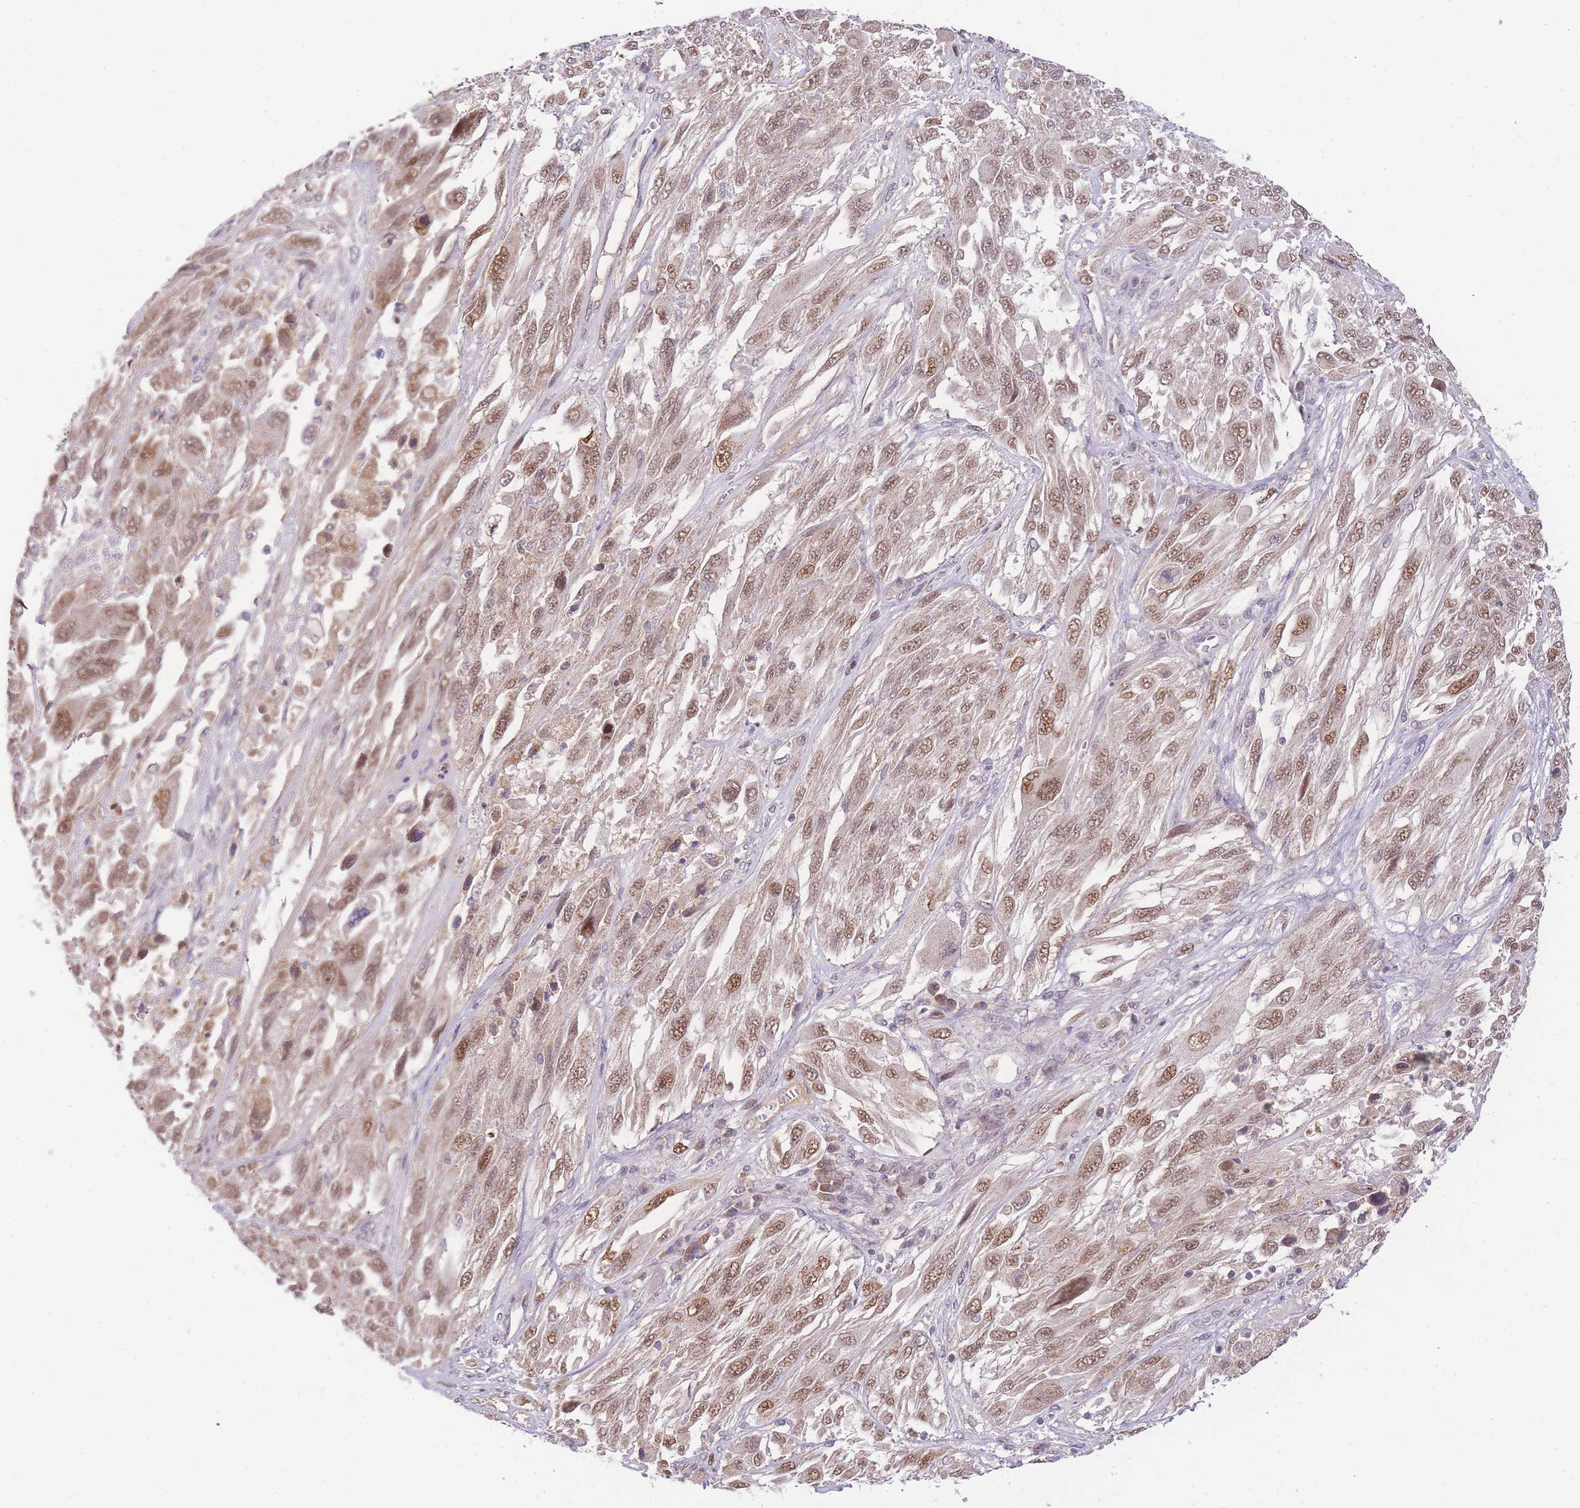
{"staining": {"intensity": "moderate", "quantity": ">75%", "location": "cytoplasmic/membranous,nuclear"}, "tissue": "melanoma", "cell_type": "Tumor cells", "image_type": "cancer", "snomed": [{"axis": "morphology", "description": "Malignant melanoma, NOS"}, {"axis": "topography", "description": "Skin"}], "caption": "Immunohistochemical staining of human melanoma shows medium levels of moderate cytoplasmic/membranous and nuclear protein positivity in approximately >75% of tumor cells.", "gene": "PUS10", "patient": {"sex": "female", "age": 91}}